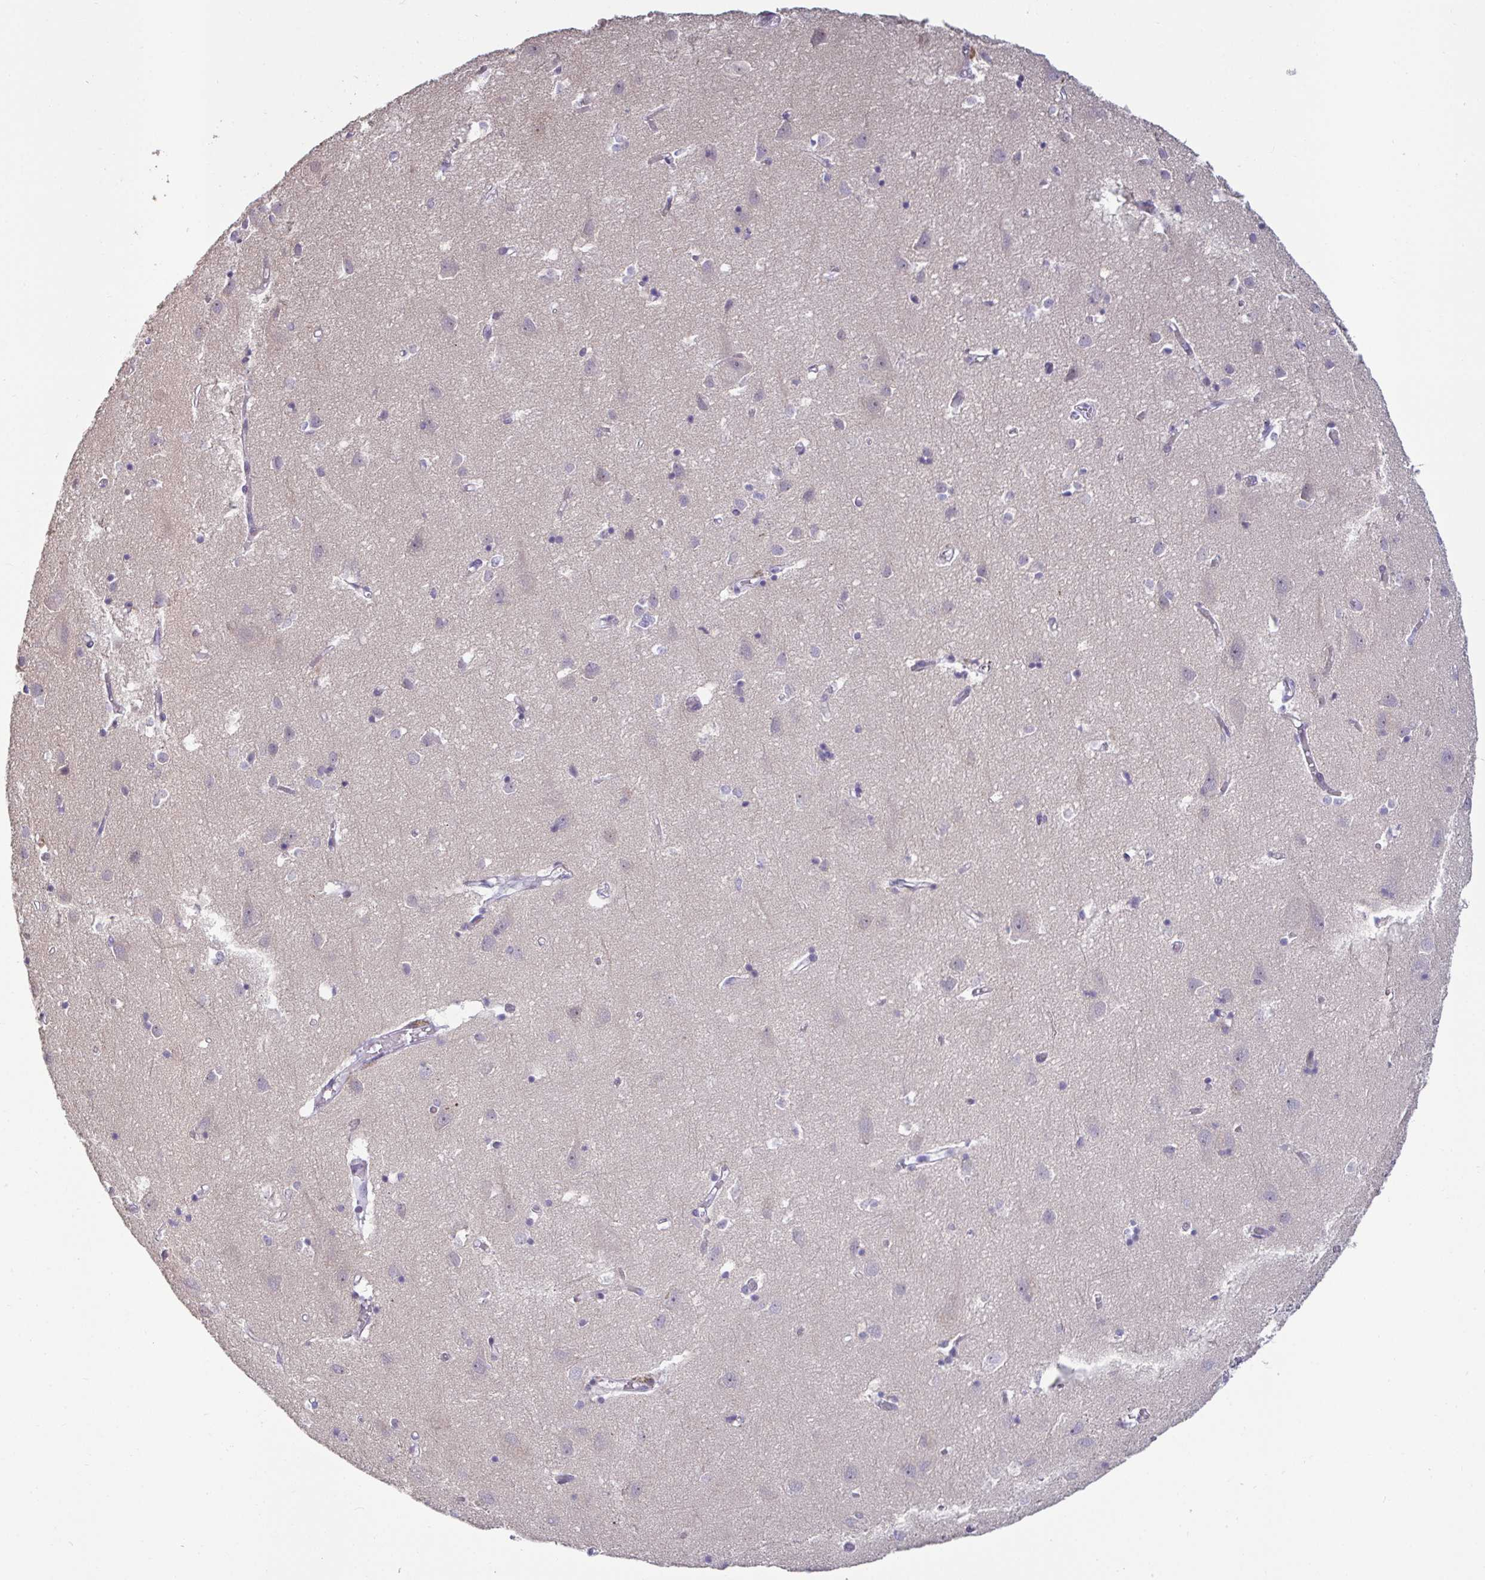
{"staining": {"intensity": "negative", "quantity": "none", "location": "none"}, "tissue": "cerebral cortex", "cell_type": "Endothelial cells", "image_type": "normal", "snomed": [{"axis": "morphology", "description": "Normal tissue, NOS"}, {"axis": "topography", "description": "Cerebral cortex"}], "caption": "Endothelial cells show no significant protein expression in normal cerebral cortex. Nuclei are stained in blue.", "gene": "GSTM1", "patient": {"sex": "male", "age": 70}}